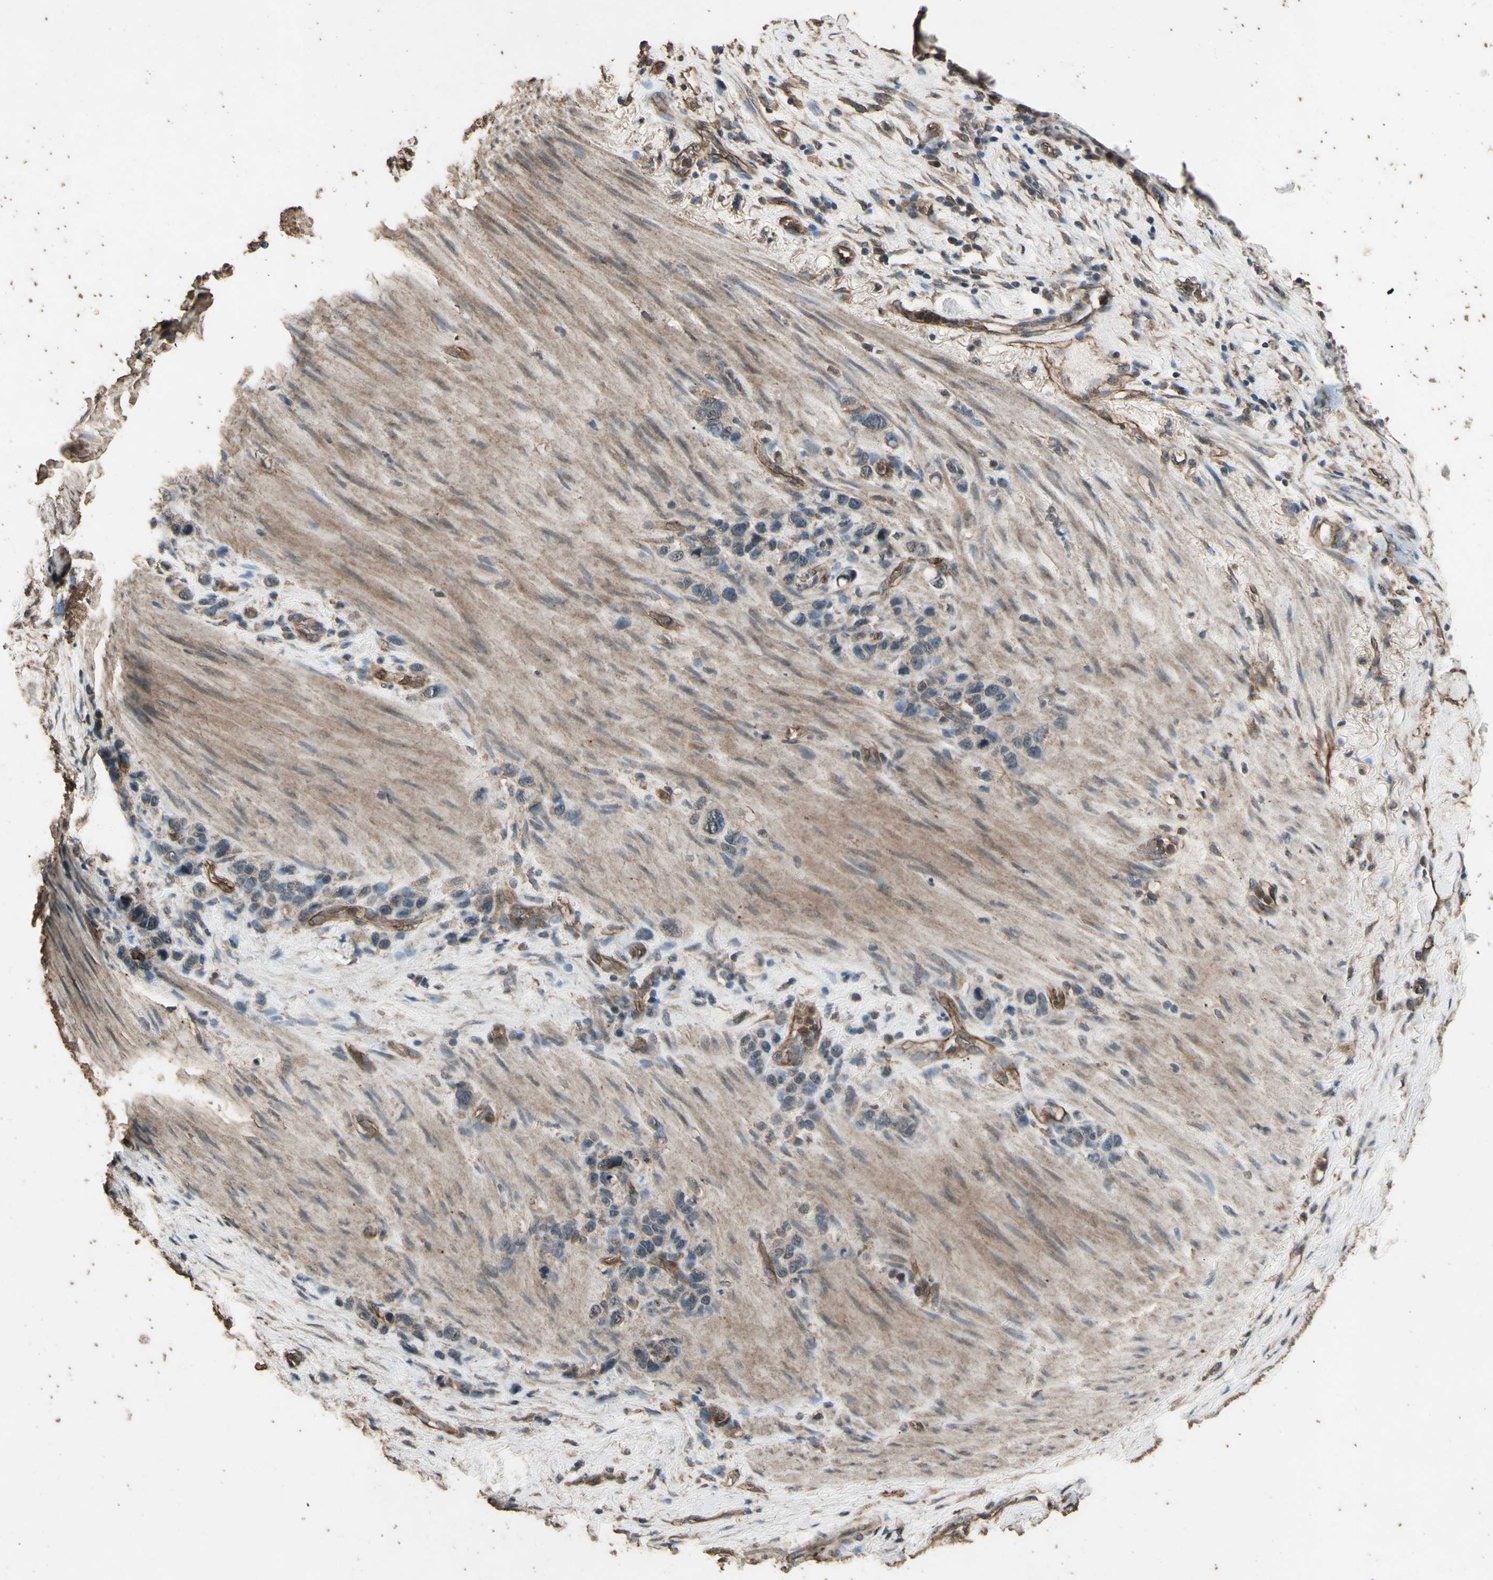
{"staining": {"intensity": "weak", "quantity": ">75%", "location": "cytoplasmic/membranous"}, "tissue": "stomach cancer", "cell_type": "Tumor cells", "image_type": "cancer", "snomed": [{"axis": "morphology", "description": "Adenocarcinoma, NOS"}, {"axis": "morphology", "description": "Adenocarcinoma, High grade"}, {"axis": "topography", "description": "Stomach, upper"}, {"axis": "topography", "description": "Stomach, lower"}], "caption": "Brown immunohistochemical staining in human stomach cancer (adenocarcinoma) exhibits weak cytoplasmic/membranous positivity in approximately >75% of tumor cells.", "gene": "TSPO", "patient": {"sex": "female", "age": 65}}